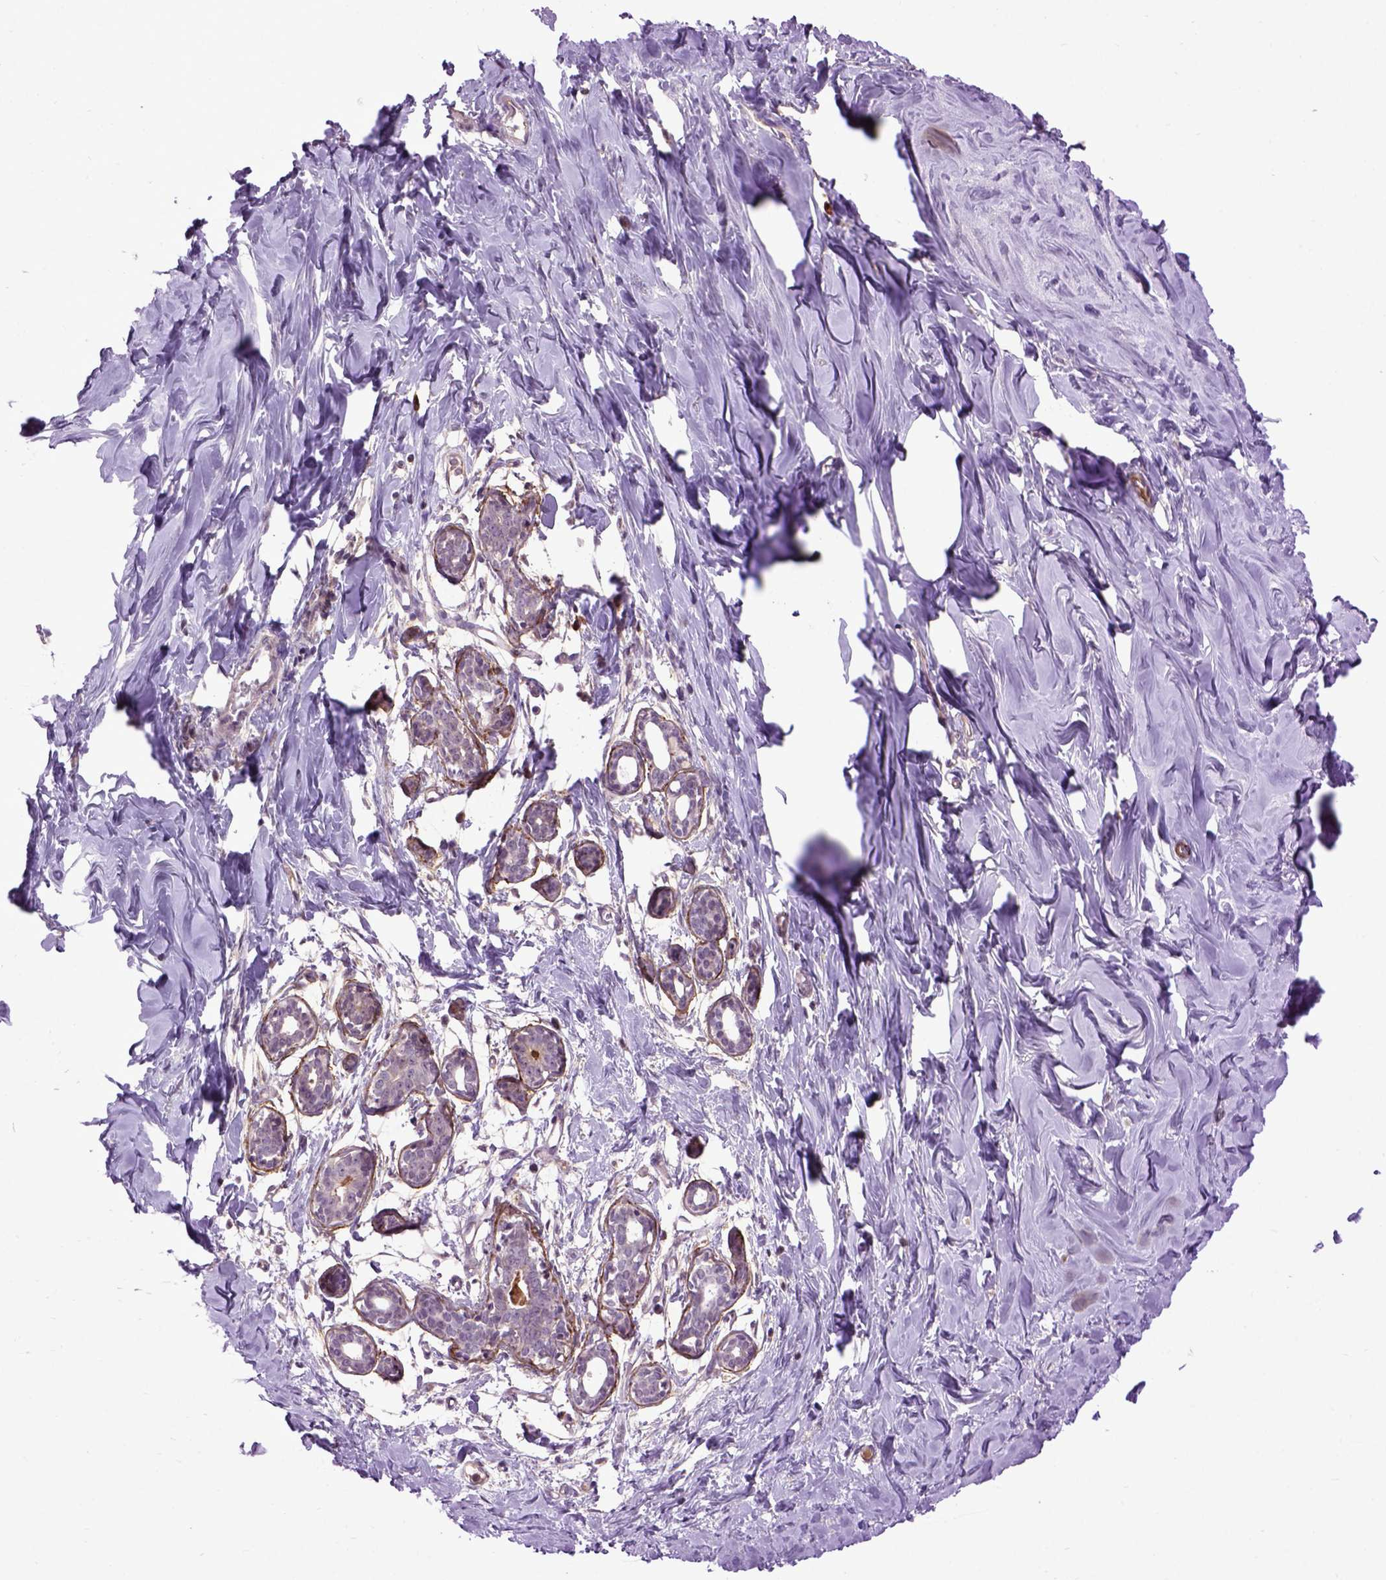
{"staining": {"intensity": "negative", "quantity": "none", "location": "none"}, "tissue": "breast", "cell_type": "Adipocytes", "image_type": "normal", "snomed": [{"axis": "morphology", "description": "Normal tissue, NOS"}, {"axis": "topography", "description": "Breast"}], "caption": "Histopathology image shows no significant protein staining in adipocytes of benign breast. The staining was performed using DAB to visualize the protein expression in brown, while the nuclei were stained in blue with hematoxylin (Magnification: 20x).", "gene": "EMILIN3", "patient": {"sex": "female", "age": 27}}